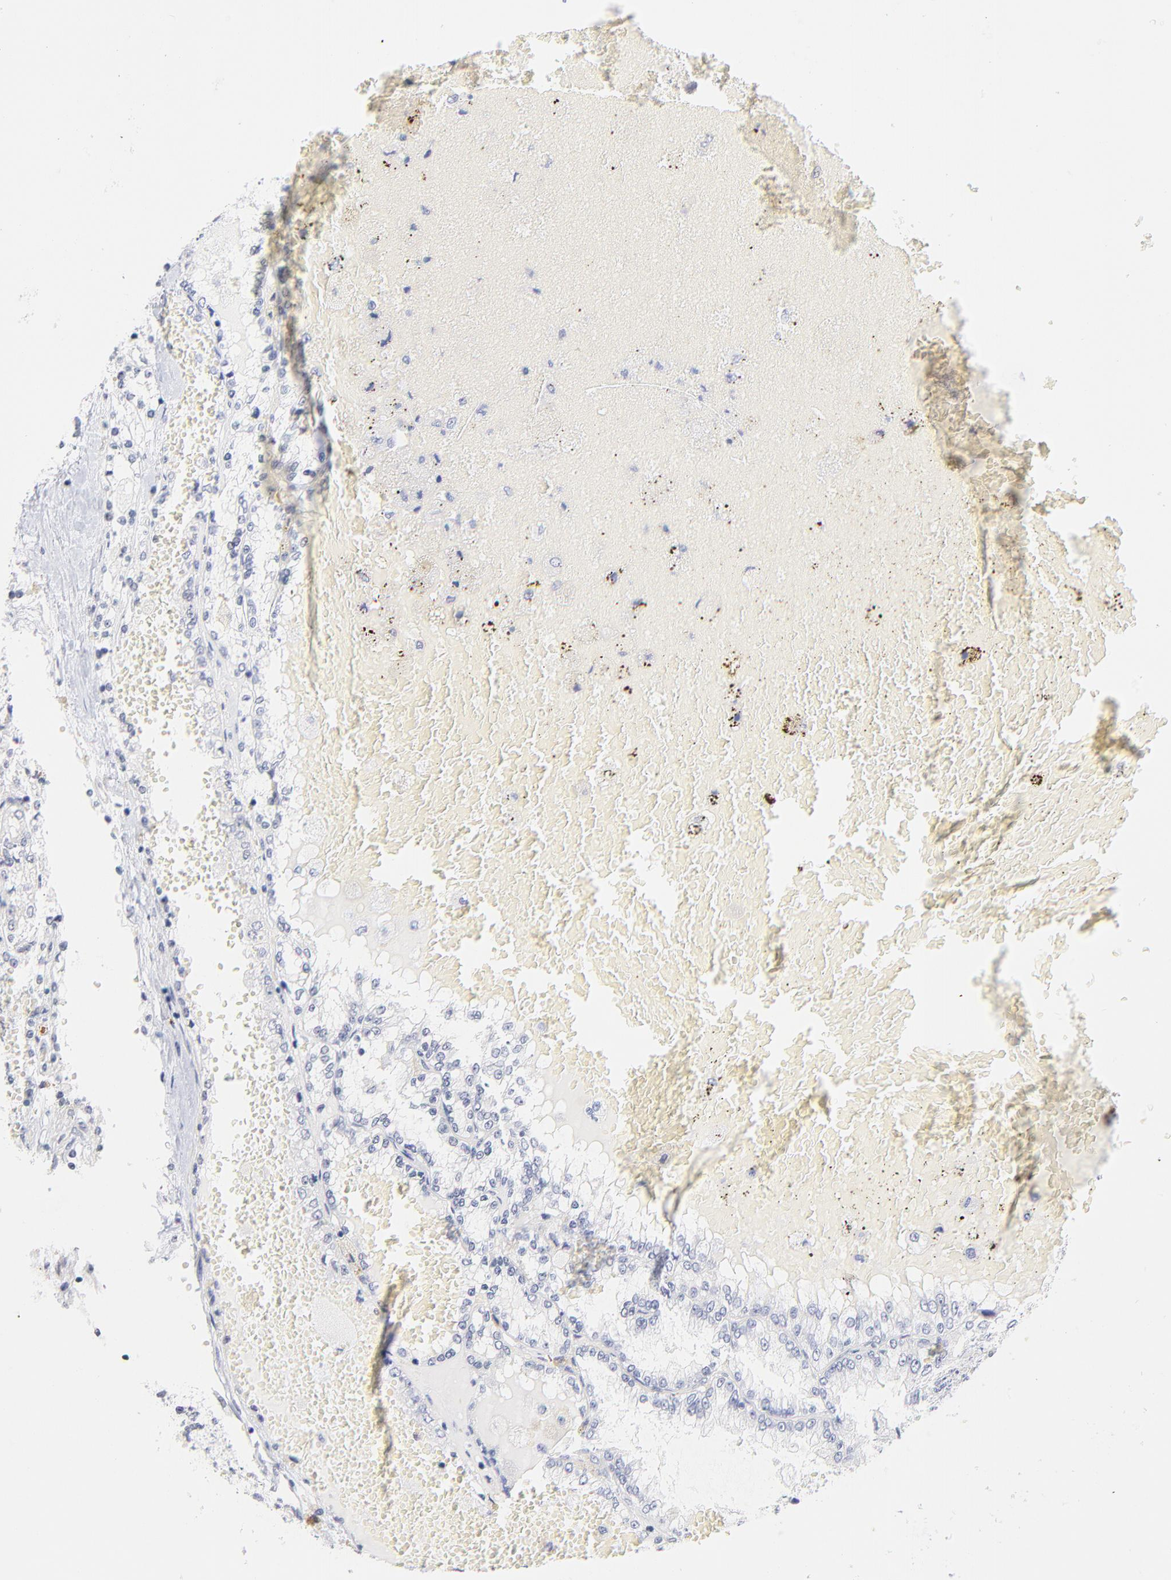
{"staining": {"intensity": "negative", "quantity": "none", "location": "none"}, "tissue": "renal cancer", "cell_type": "Tumor cells", "image_type": "cancer", "snomed": [{"axis": "morphology", "description": "Adenocarcinoma, NOS"}, {"axis": "topography", "description": "Kidney"}], "caption": "IHC histopathology image of human adenocarcinoma (renal) stained for a protein (brown), which displays no staining in tumor cells. Nuclei are stained in blue.", "gene": "ZNF74", "patient": {"sex": "female", "age": 56}}